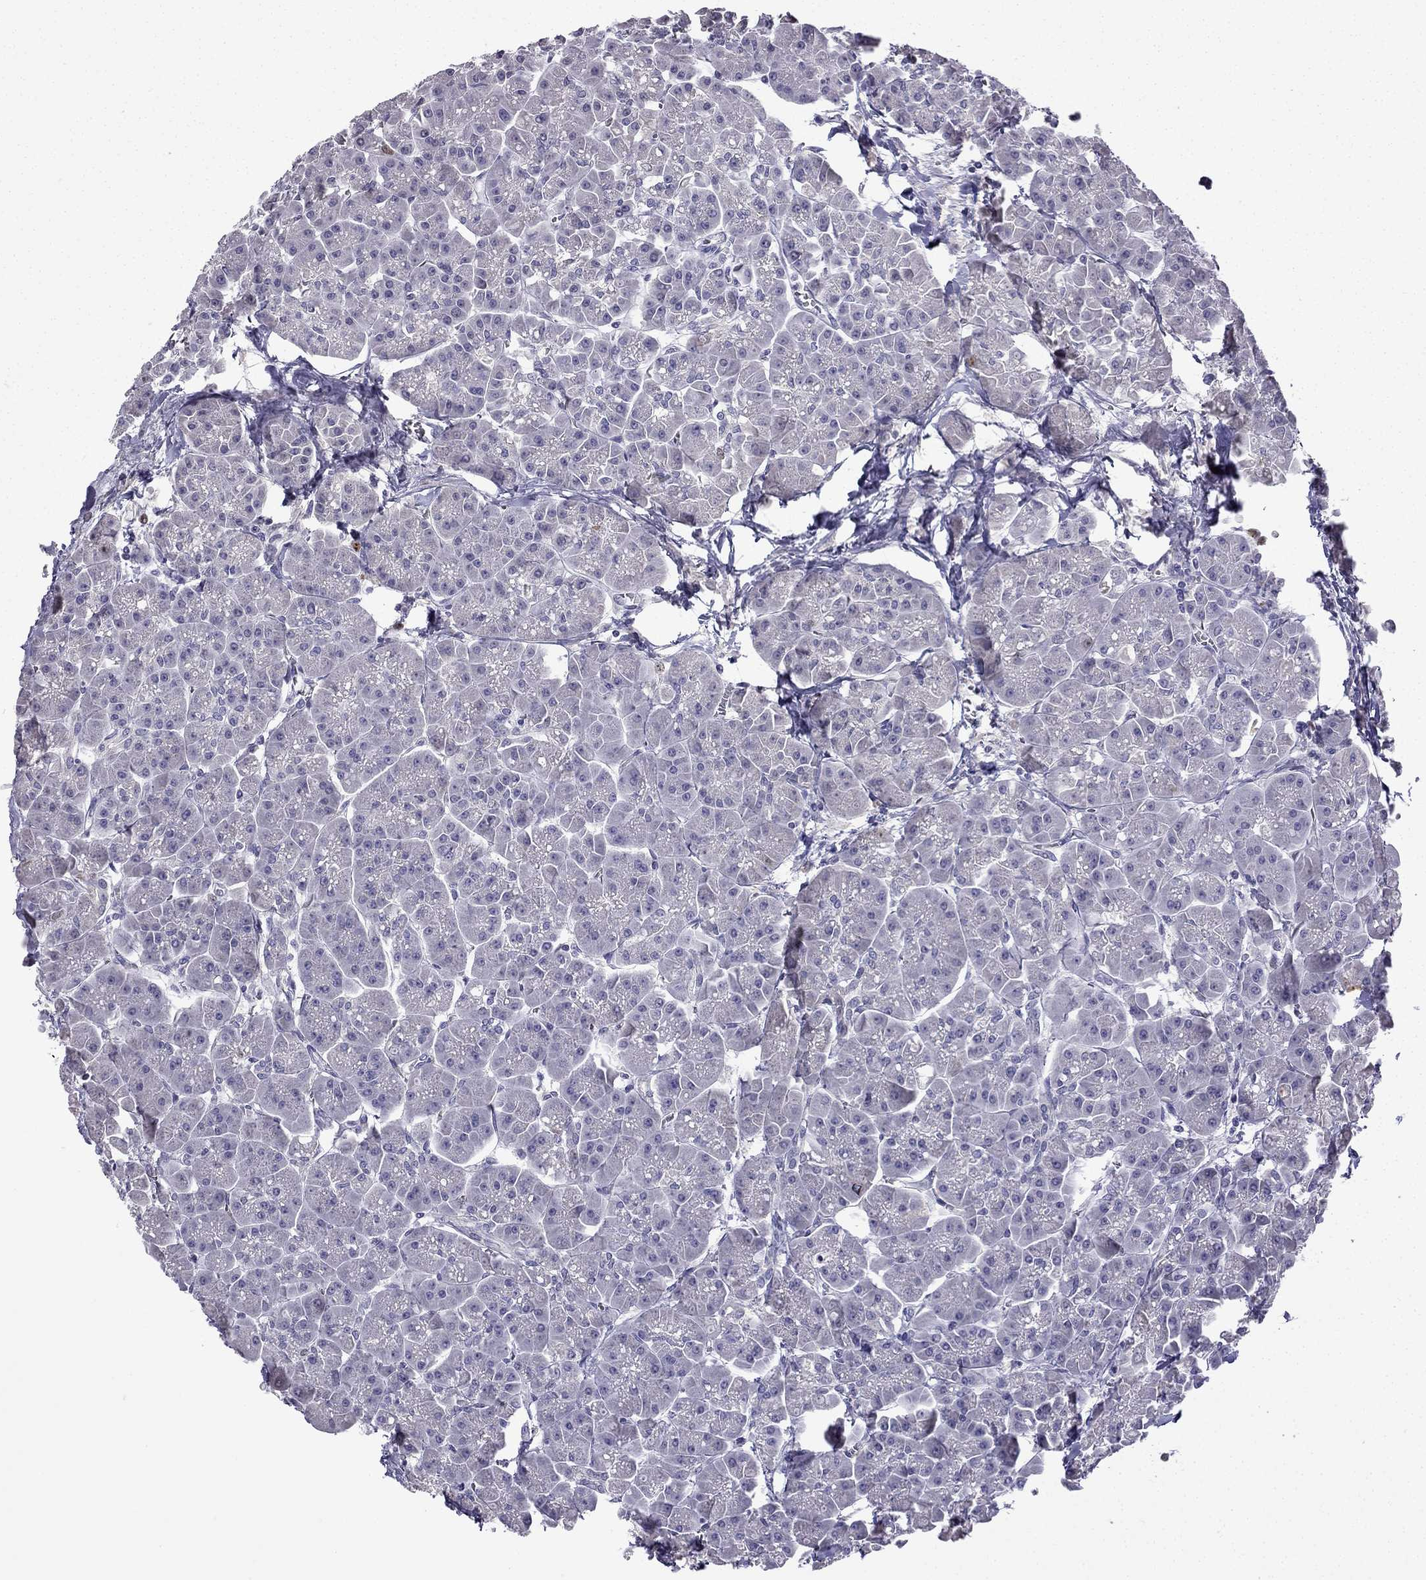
{"staining": {"intensity": "negative", "quantity": "none", "location": "none"}, "tissue": "pancreas", "cell_type": "Exocrine glandular cells", "image_type": "normal", "snomed": [{"axis": "morphology", "description": "Normal tissue, NOS"}, {"axis": "topography", "description": "Pancreas"}], "caption": "DAB immunohistochemical staining of unremarkable human pancreas exhibits no significant positivity in exocrine glandular cells.", "gene": "UHRF1", "patient": {"sex": "male", "age": 70}}